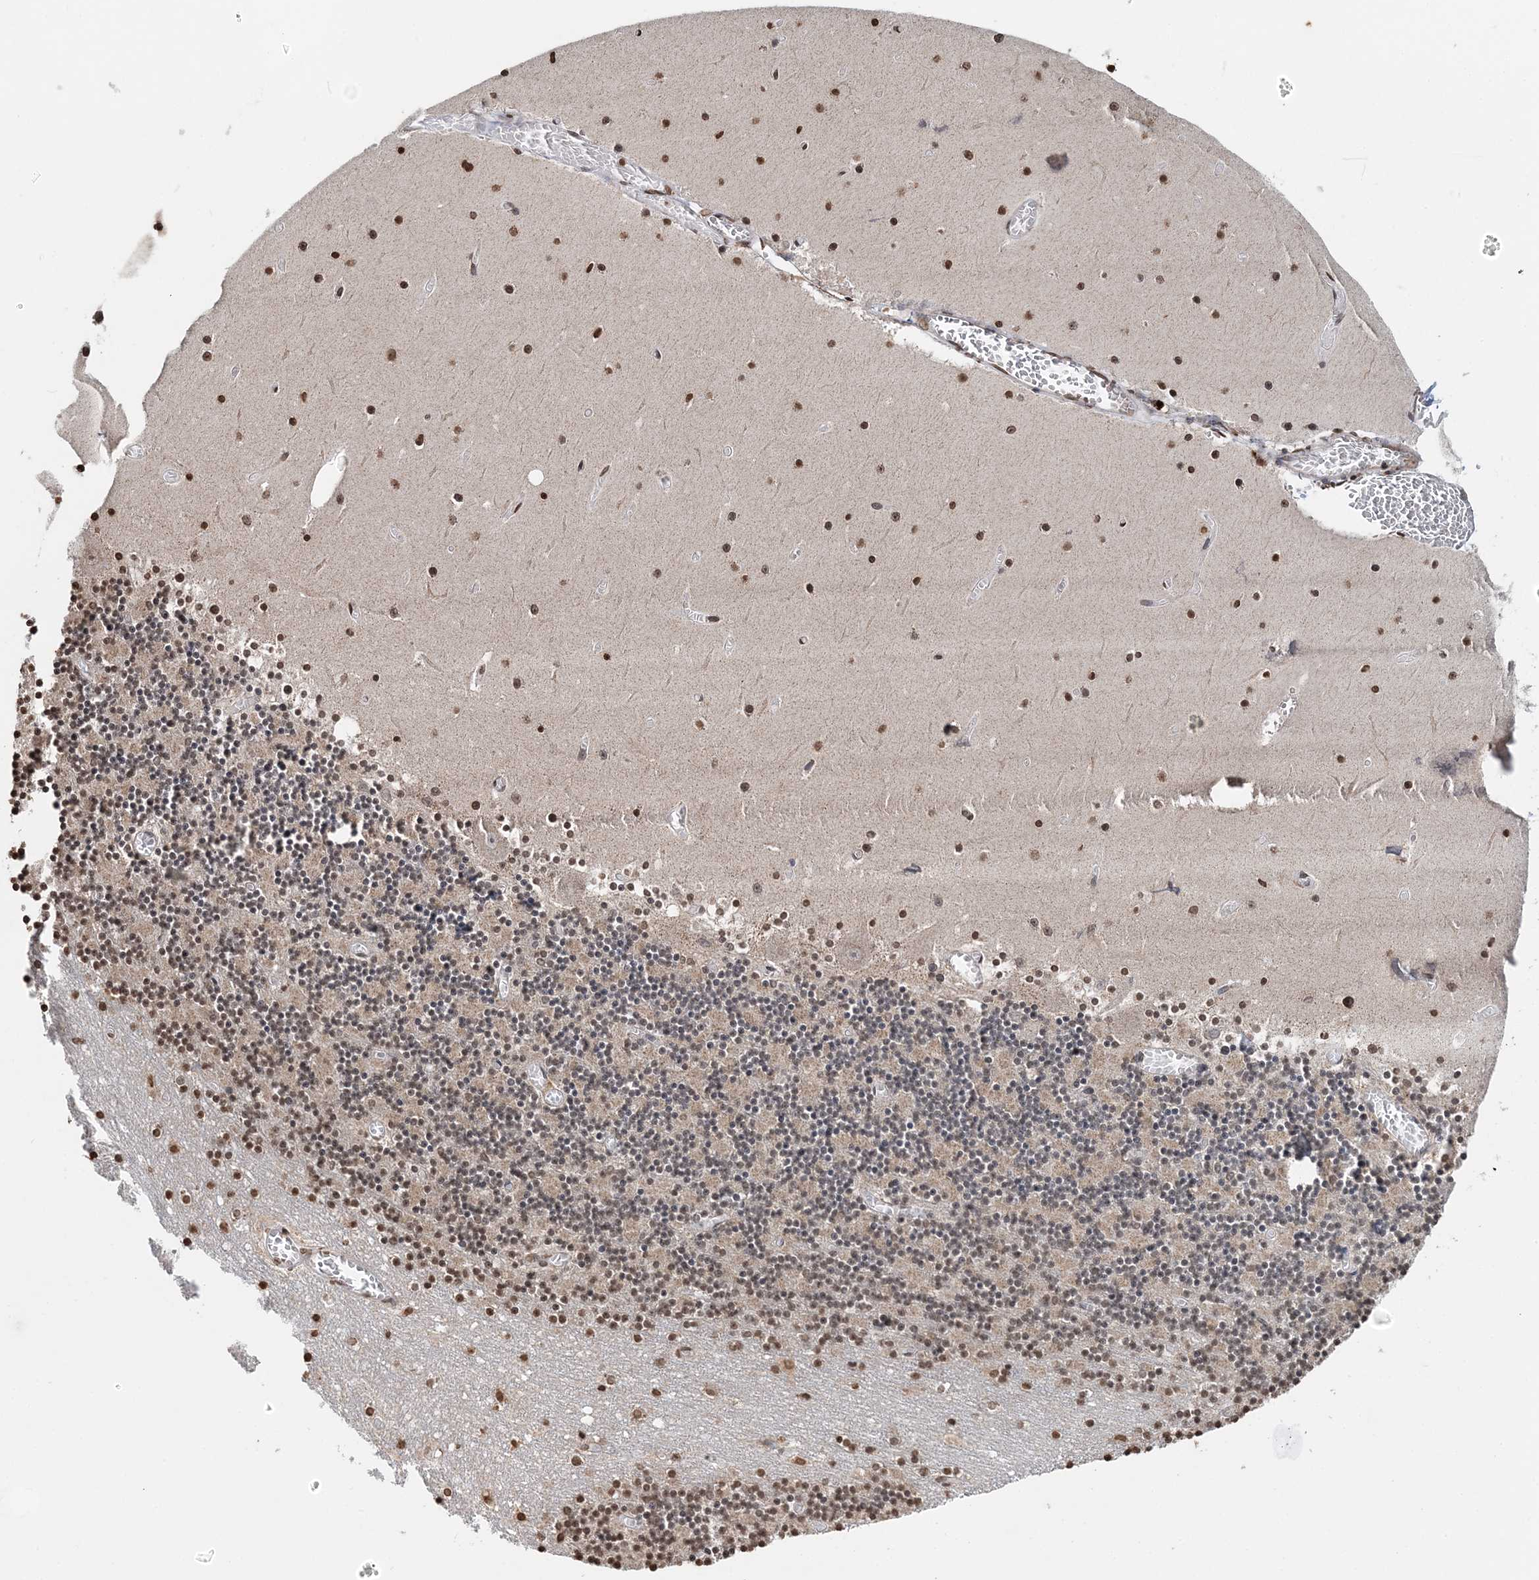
{"staining": {"intensity": "moderate", "quantity": "25%-75%", "location": "cytoplasmic/membranous,nuclear"}, "tissue": "cerebellum", "cell_type": "Cells in granular layer", "image_type": "normal", "snomed": [{"axis": "morphology", "description": "Normal tissue, NOS"}, {"axis": "topography", "description": "Cerebellum"}], "caption": "Human cerebellum stained with a brown dye exhibits moderate cytoplasmic/membranous,nuclear positive expression in approximately 25%-75% of cells in granular layer.", "gene": "SOWAHB", "patient": {"sex": "female", "age": 28}}